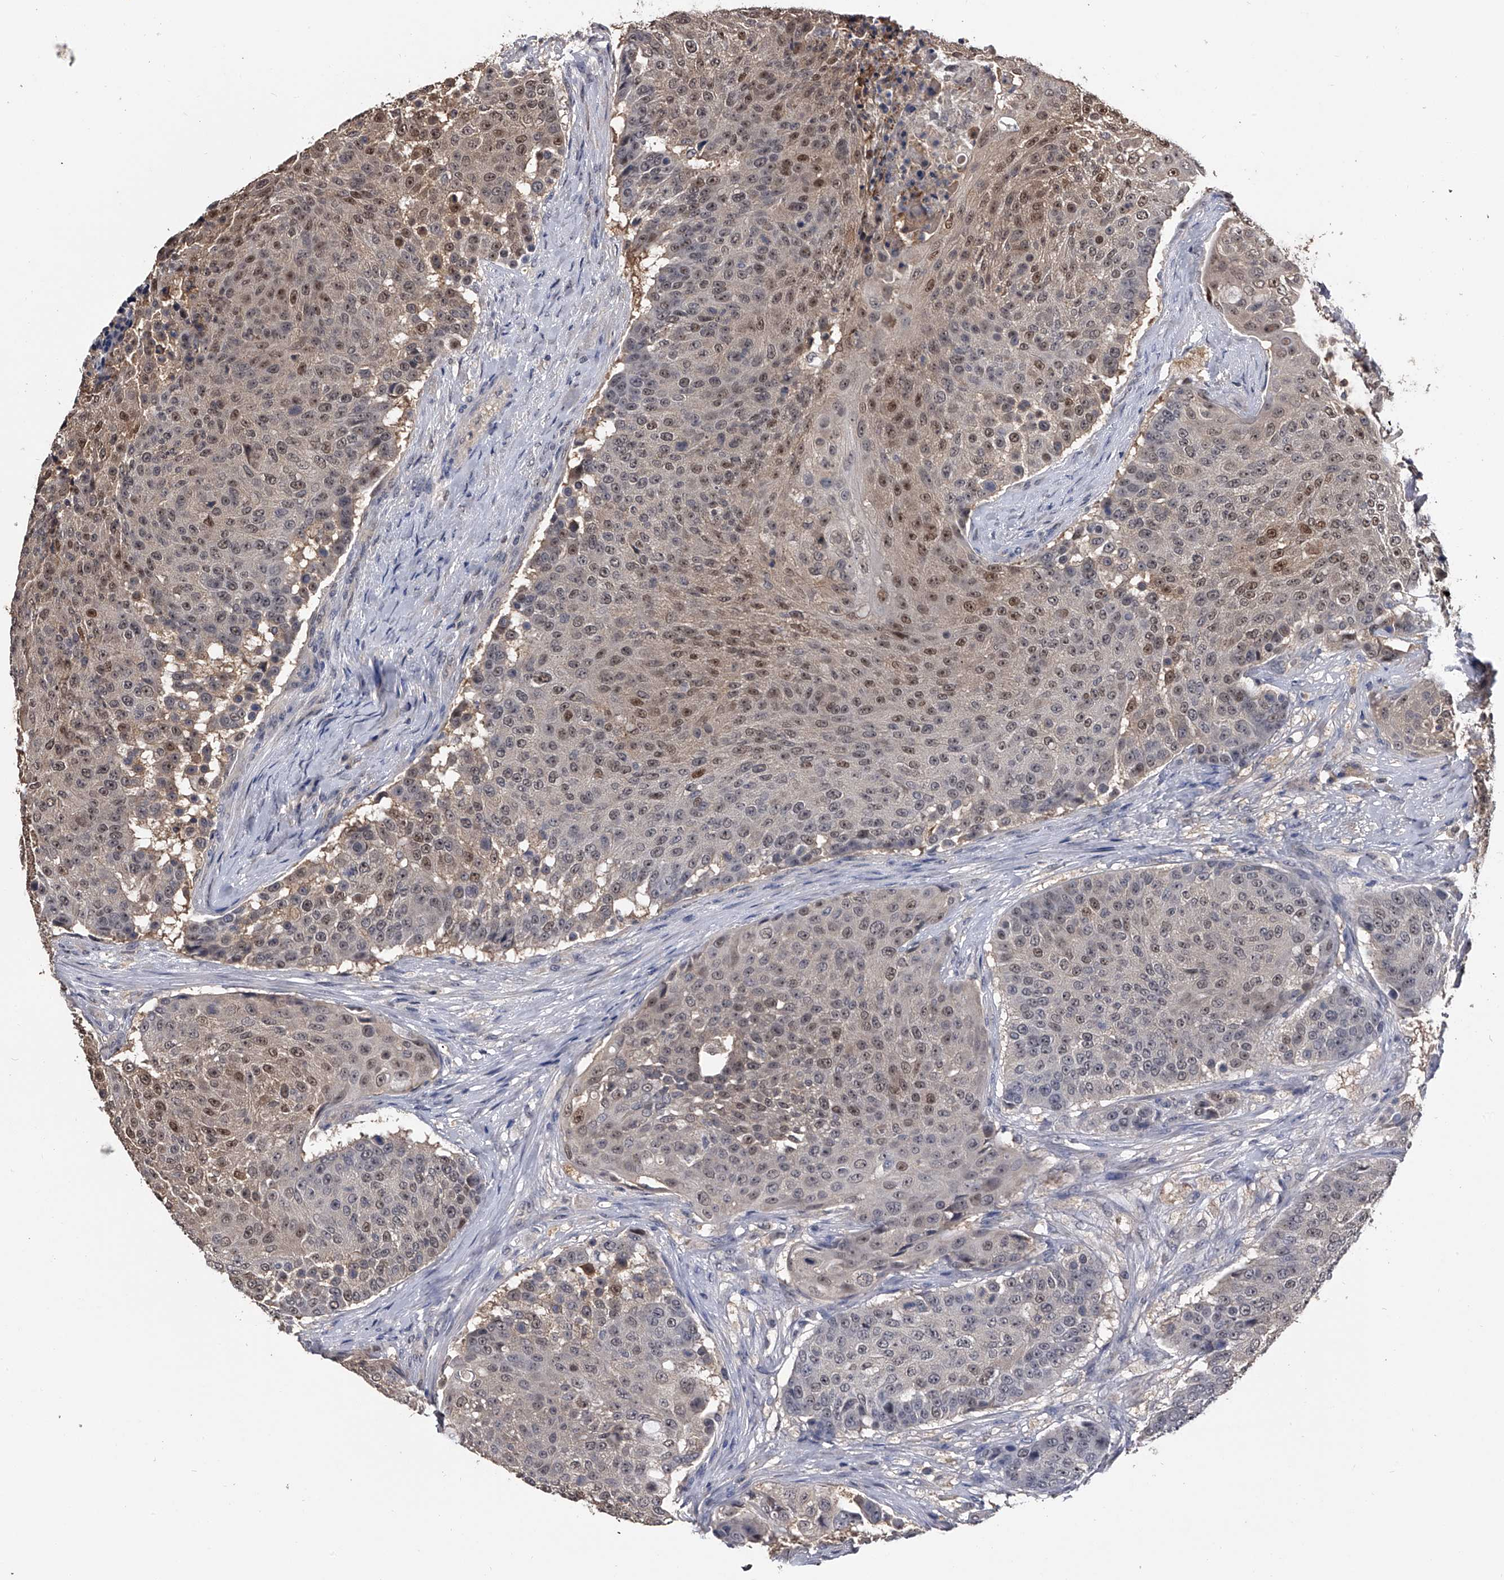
{"staining": {"intensity": "moderate", "quantity": "25%-75%", "location": "nuclear"}, "tissue": "urothelial cancer", "cell_type": "Tumor cells", "image_type": "cancer", "snomed": [{"axis": "morphology", "description": "Urothelial carcinoma, High grade"}, {"axis": "topography", "description": "Urinary bladder"}], "caption": "Protein staining of high-grade urothelial carcinoma tissue demonstrates moderate nuclear positivity in about 25%-75% of tumor cells.", "gene": "EFCAB7", "patient": {"sex": "female", "age": 63}}